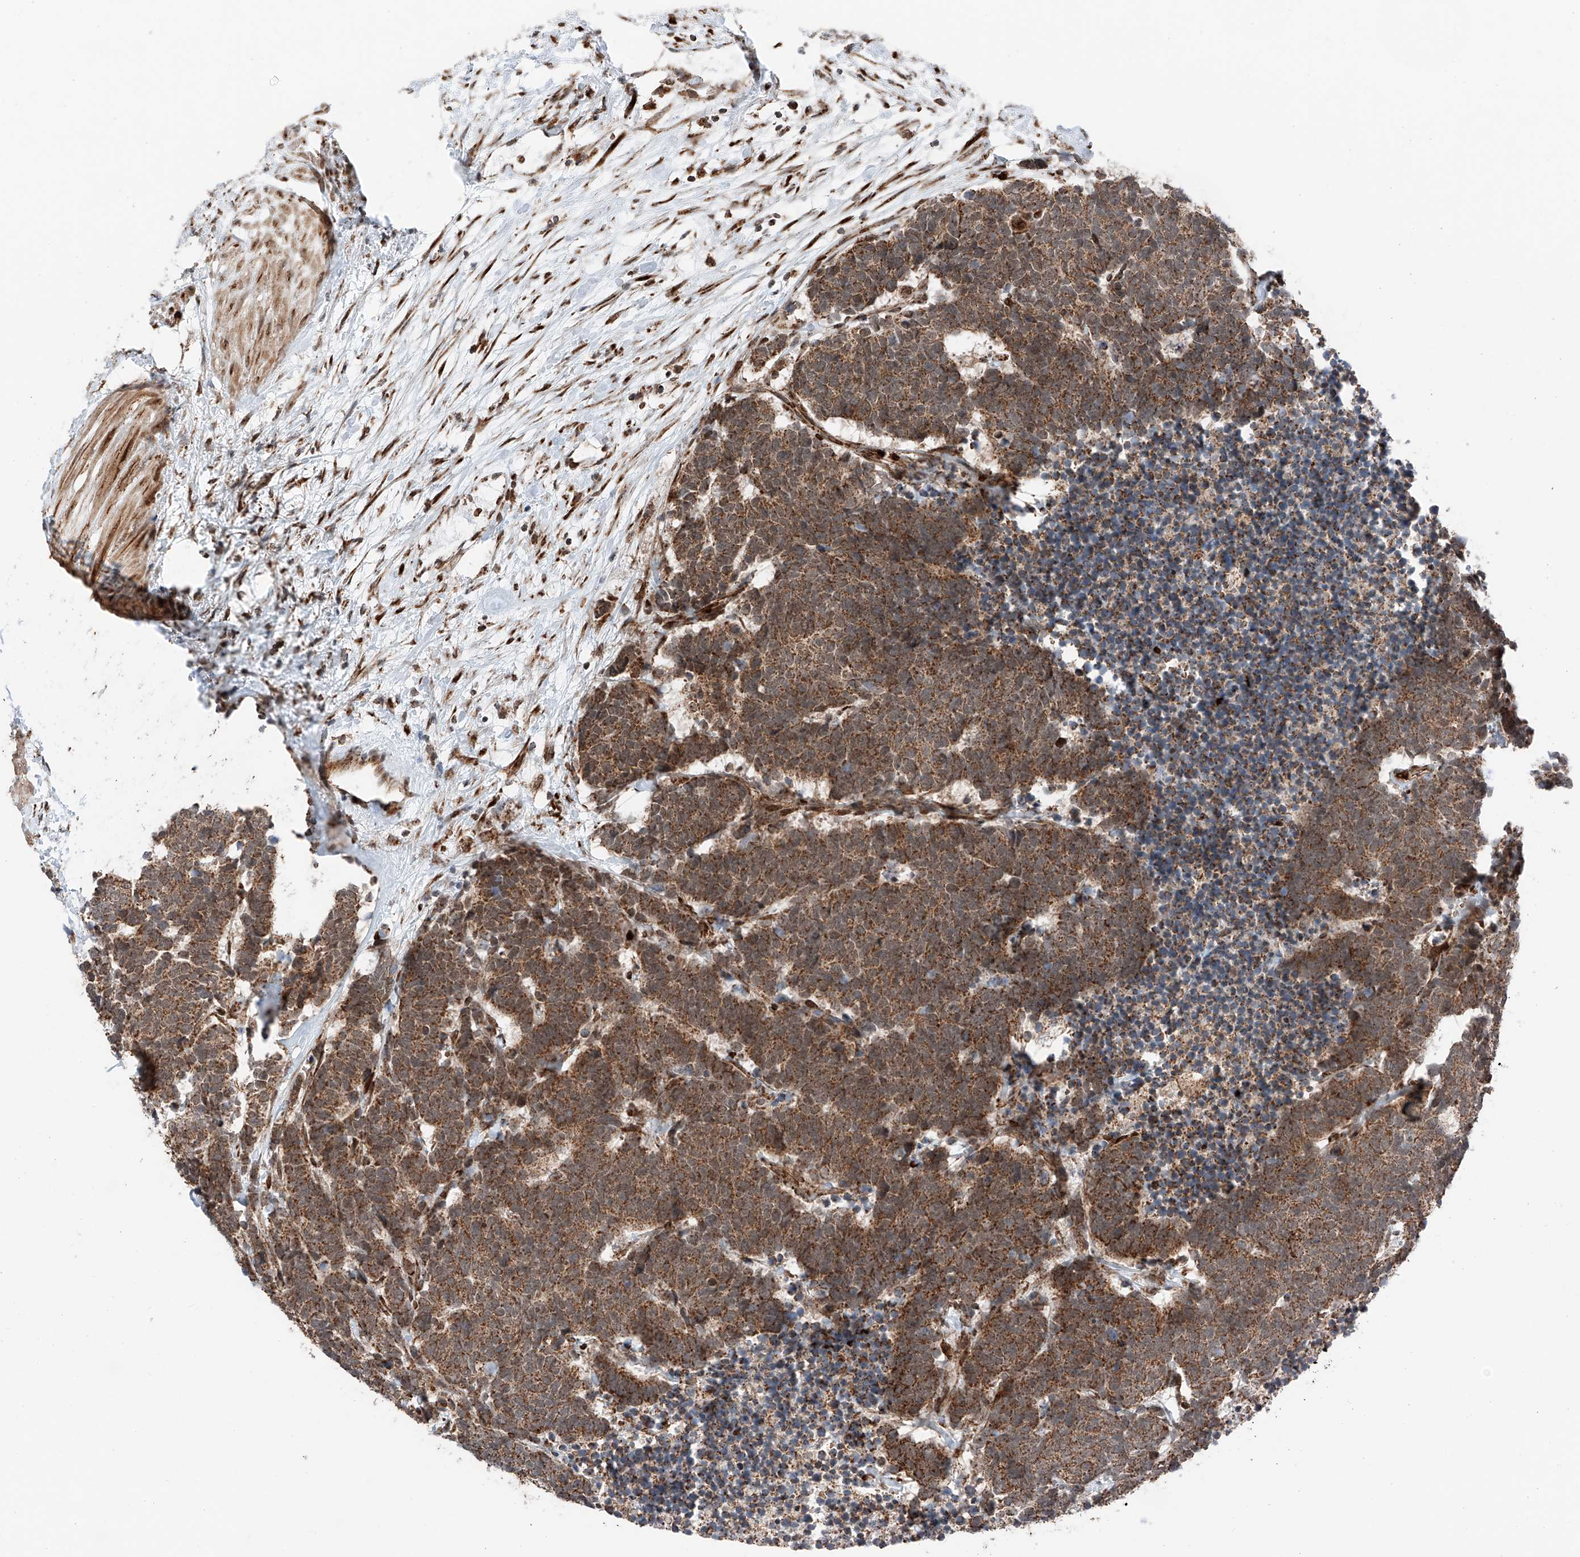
{"staining": {"intensity": "strong", "quantity": ">75%", "location": "cytoplasmic/membranous"}, "tissue": "carcinoid", "cell_type": "Tumor cells", "image_type": "cancer", "snomed": [{"axis": "morphology", "description": "Carcinoma, NOS"}, {"axis": "morphology", "description": "Carcinoid, malignant, NOS"}, {"axis": "topography", "description": "Urinary bladder"}], "caption": "High-power microscopy captured an immunohistochemistry photomicrograph of carcinoma, revealing strong cytoplasmic/membranous expression in approximately >75% of tumor cells. The protein is stained brown, and the nuclei are stained in blue (DAB IHC with brightfield microscopy, high magnification).", "gene": "ZSCAN29", "patient": {"sex": "male", "age": 57}}